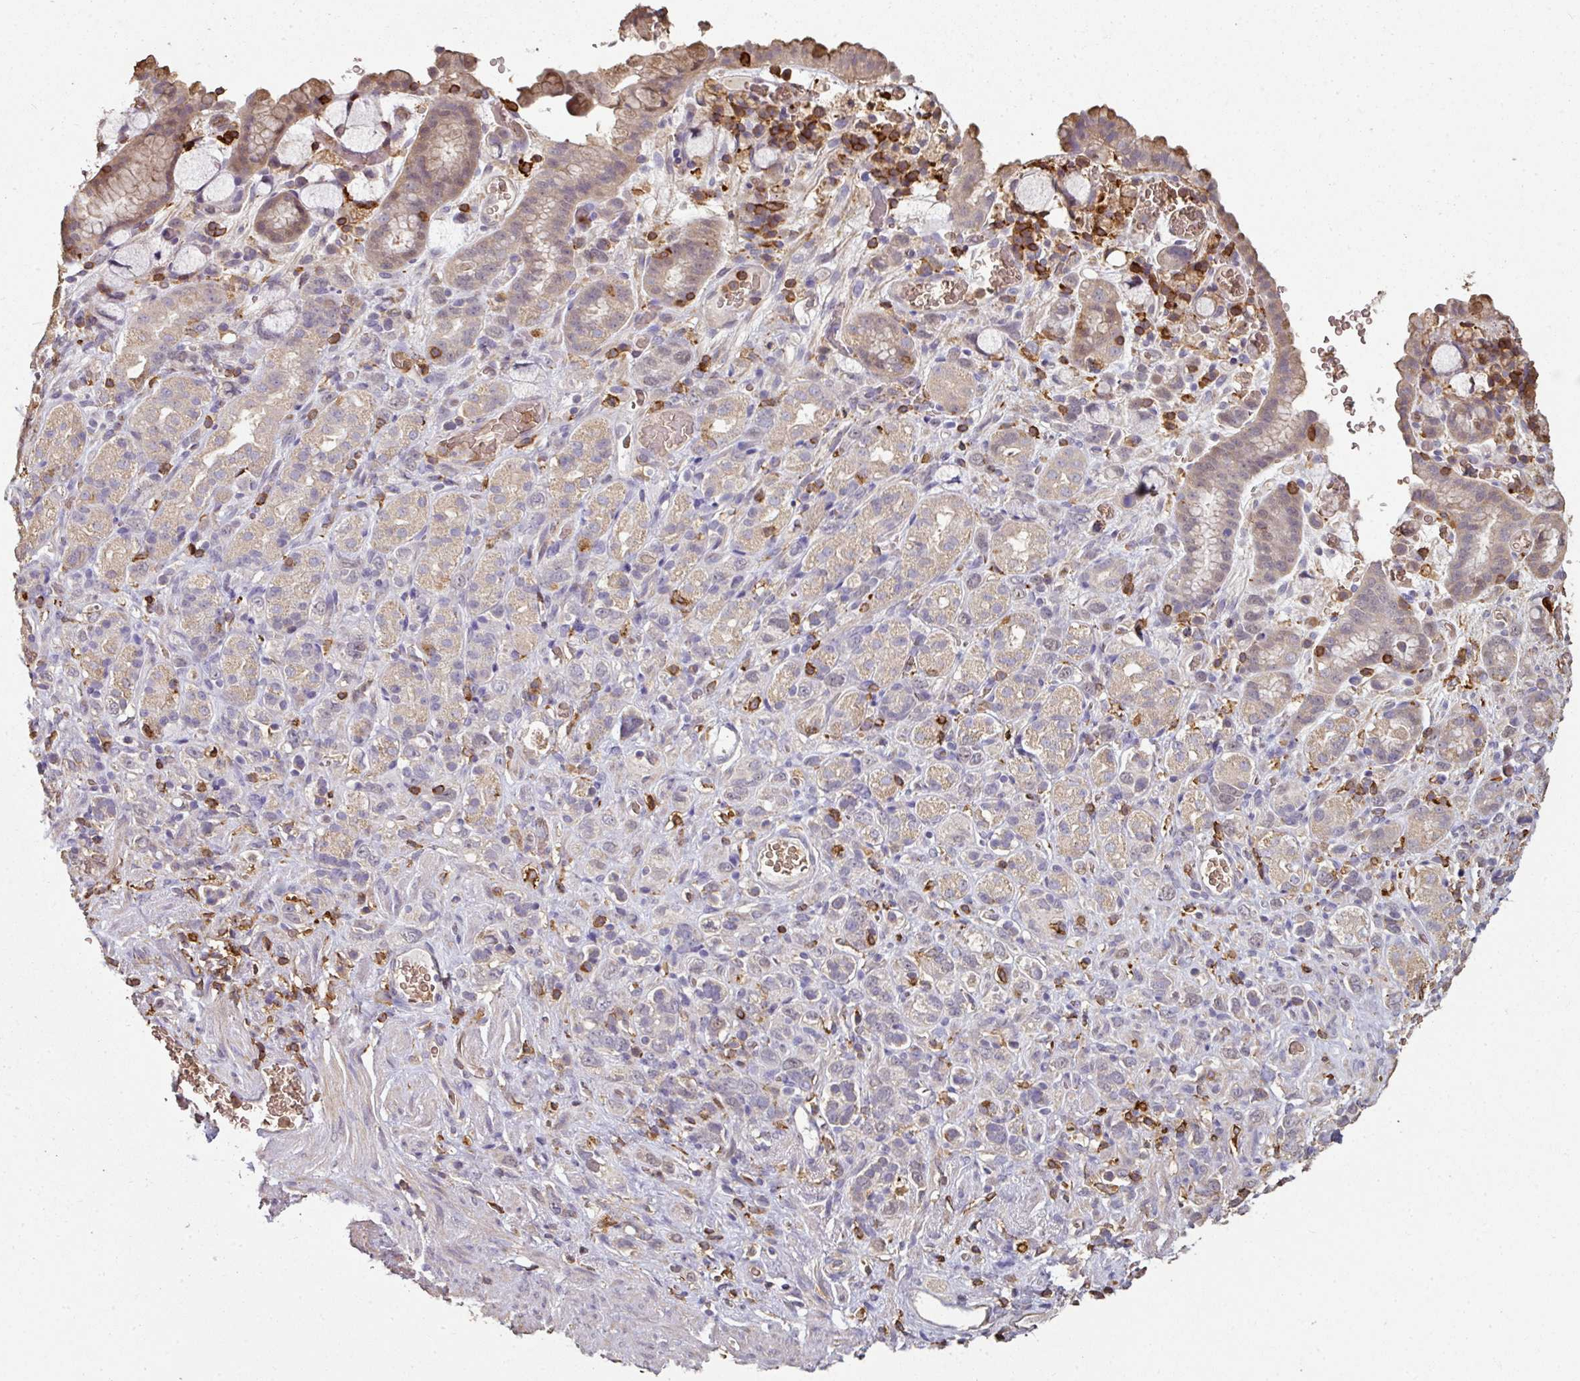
{"staining": {"intensity": "weak", "quantity": "<25%", "location": "cytoplasmic/membranous"}, "tissue": "stomach cancer", "cell_type": "Tumor cells", "image_type": "cancer", "snomed": [{"axis": "morphology", "description": "Adenocarcinoma, NOS"}, {"axis": "topography", "description": "Stomach"}], "caption": "High magnification brightfield microscopy of adenocarcinoma (stomach) stained with DAB (brown) and counterstained with hematoxylin (blue): tumor cells show no significant positivity. (DAB IHC, high magnification).", "gene": "OLFML2B", "patient": {"sex": "female", "age": 65}}